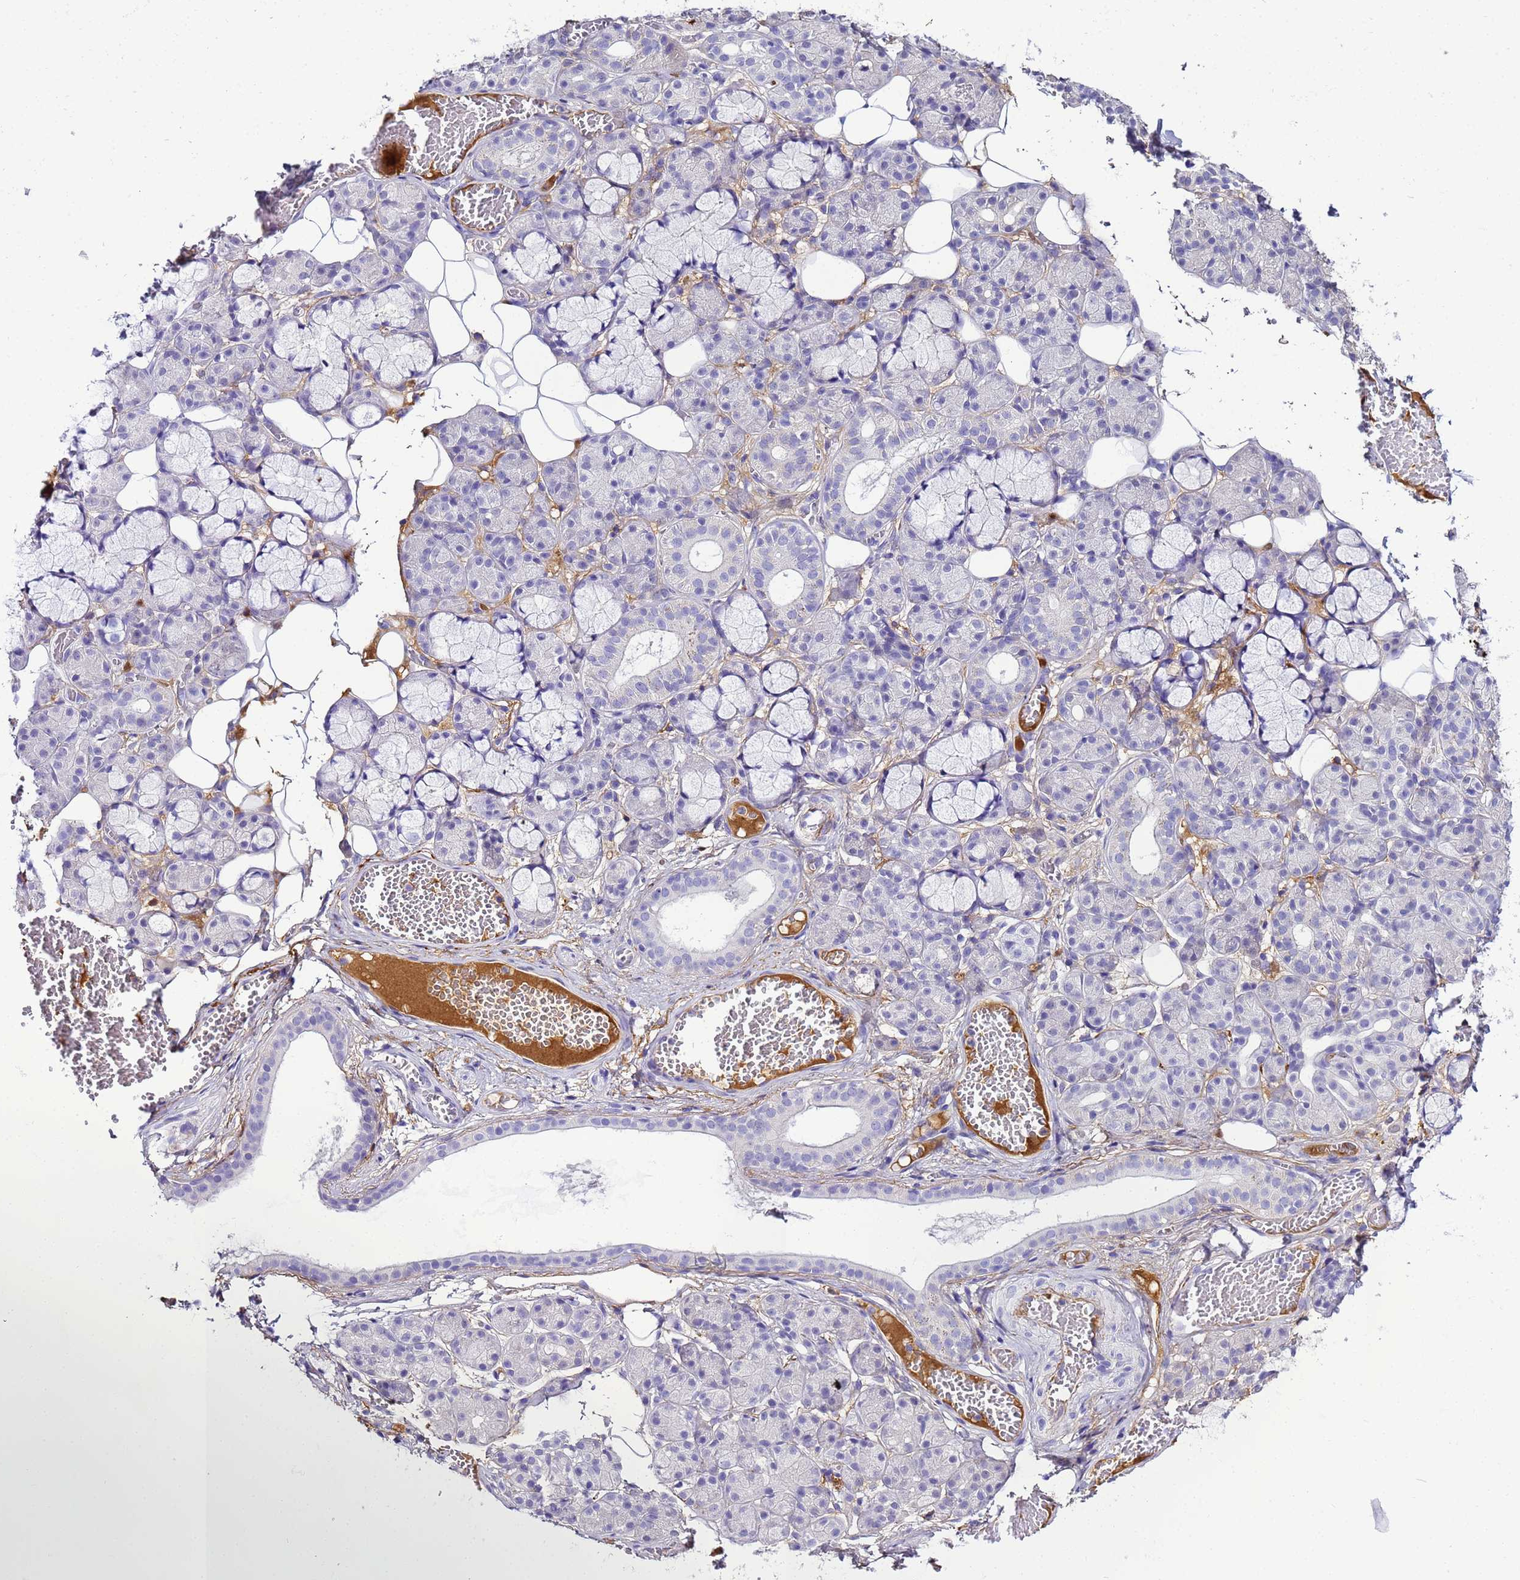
{"staining": {"intensity": "negative", "quantity": "none", "location": "none"}, "tissue": "salivary gland", "cell_type": "Glandular cells", "image_type": "normal", "snomed": [{"axis": "morphology", "description": "Normal tissue, NOS"}, {"axis": "topography", "description": "Salivary gland"}], "caption": "This is a histopathology image of IHC staining of benign salivary gland, which shows no positivity in glandular cells.", "gene": "CFHR1", "patient": {"sex": "male", "age": 63}}